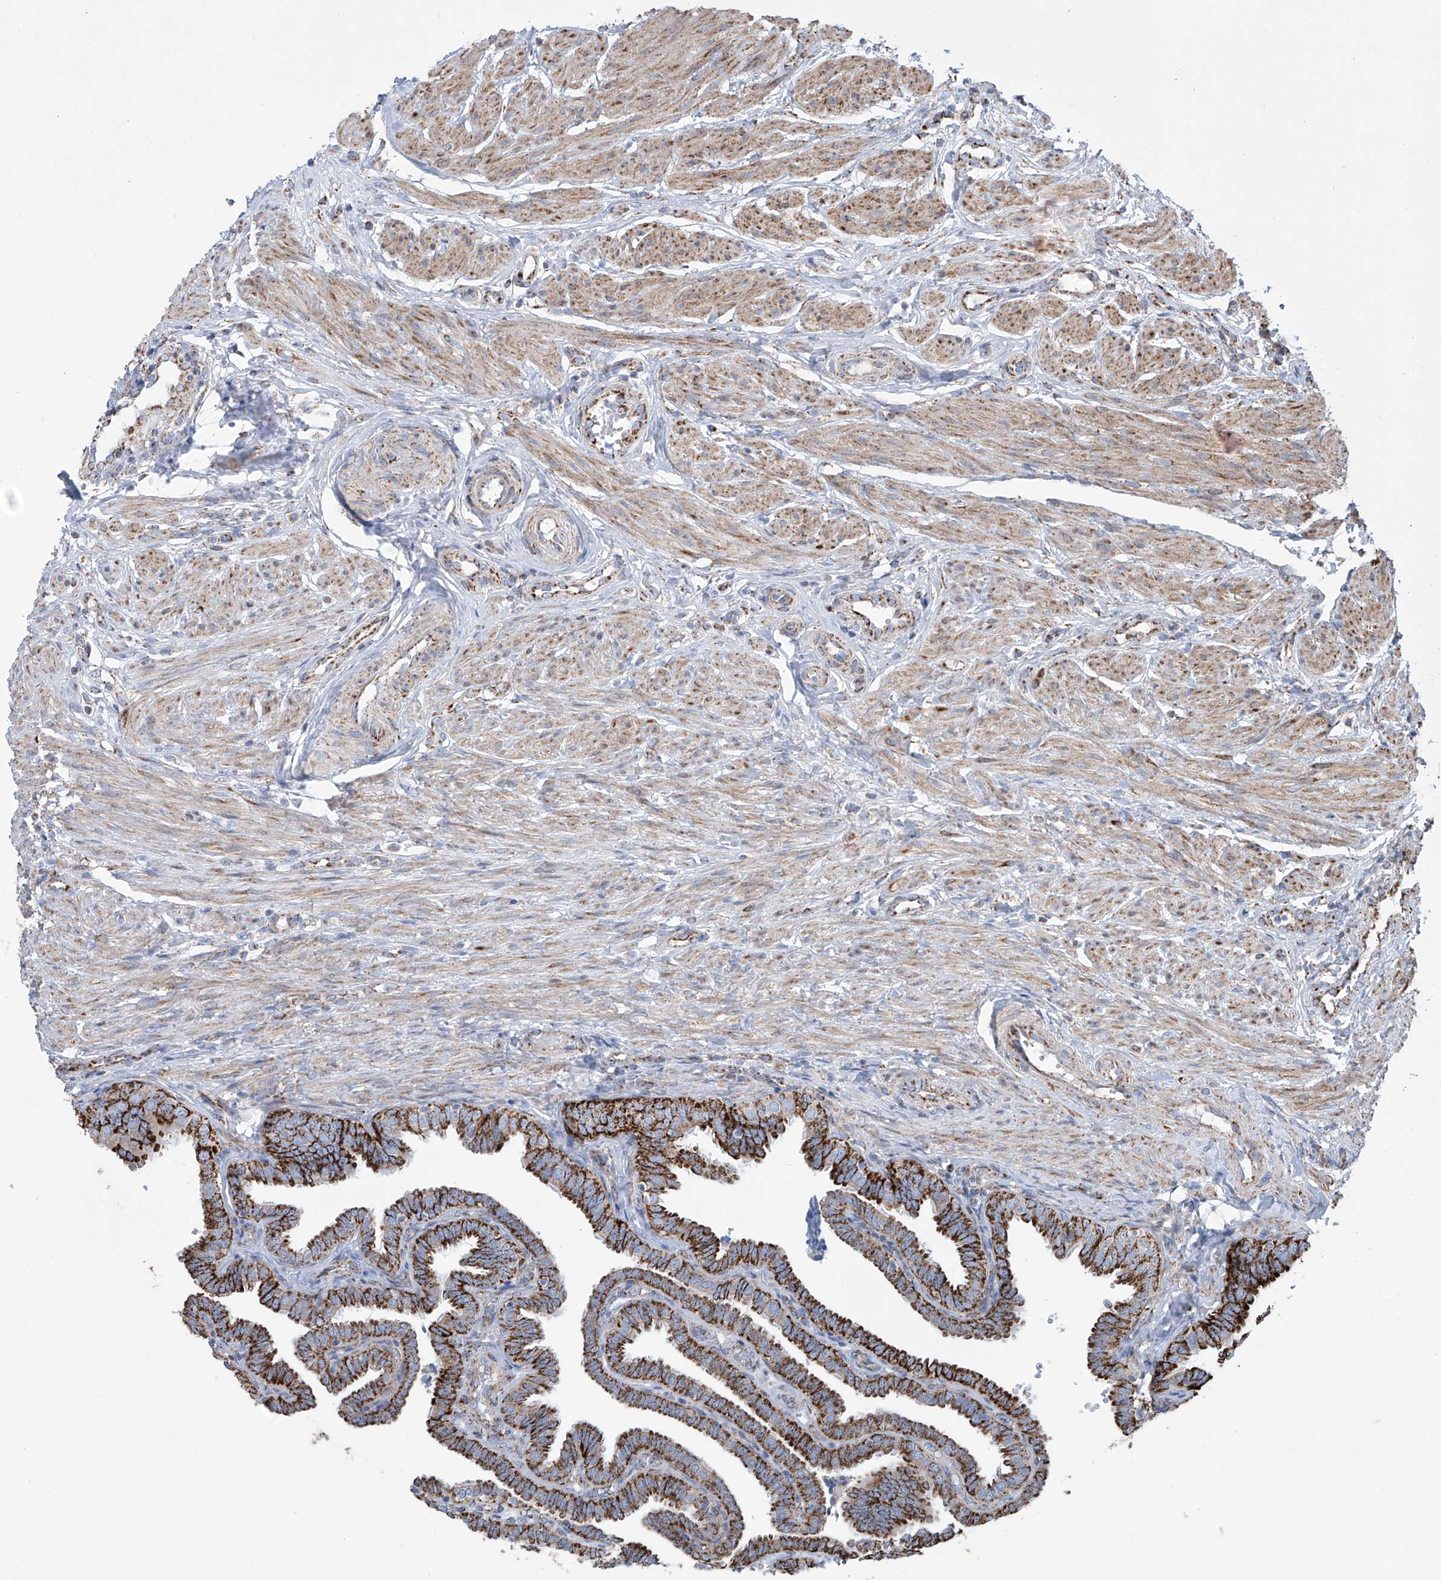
{"staining": {"intensity": "strong", "quantity": ">75%", "location": "cytoplasmic/membranous"}, "tissue": "fallopian tube", "cell_type": "Glandular cells", "image_type": "normal", "snomed": [{"axis": "morphology", "description": "Normal tissue, NOS"}, {"axis": "topography", "description": "Fallopian tube"}], "caption": "Fallopian tube stained with DAB (3,3'-diaminobenzidine) immunohistochemistry (IHC) displays high levels of strong cytoplasmic/membranous expression in about >75% of glandular cells. The staining was performed using DAB to visualize the protein expression in brown, while the nuclei were stained in blue with hematoxylin (Magnification: 20x).", "gene": "ALDH6A1", "patient": {"sex": "female", "age": 39}}